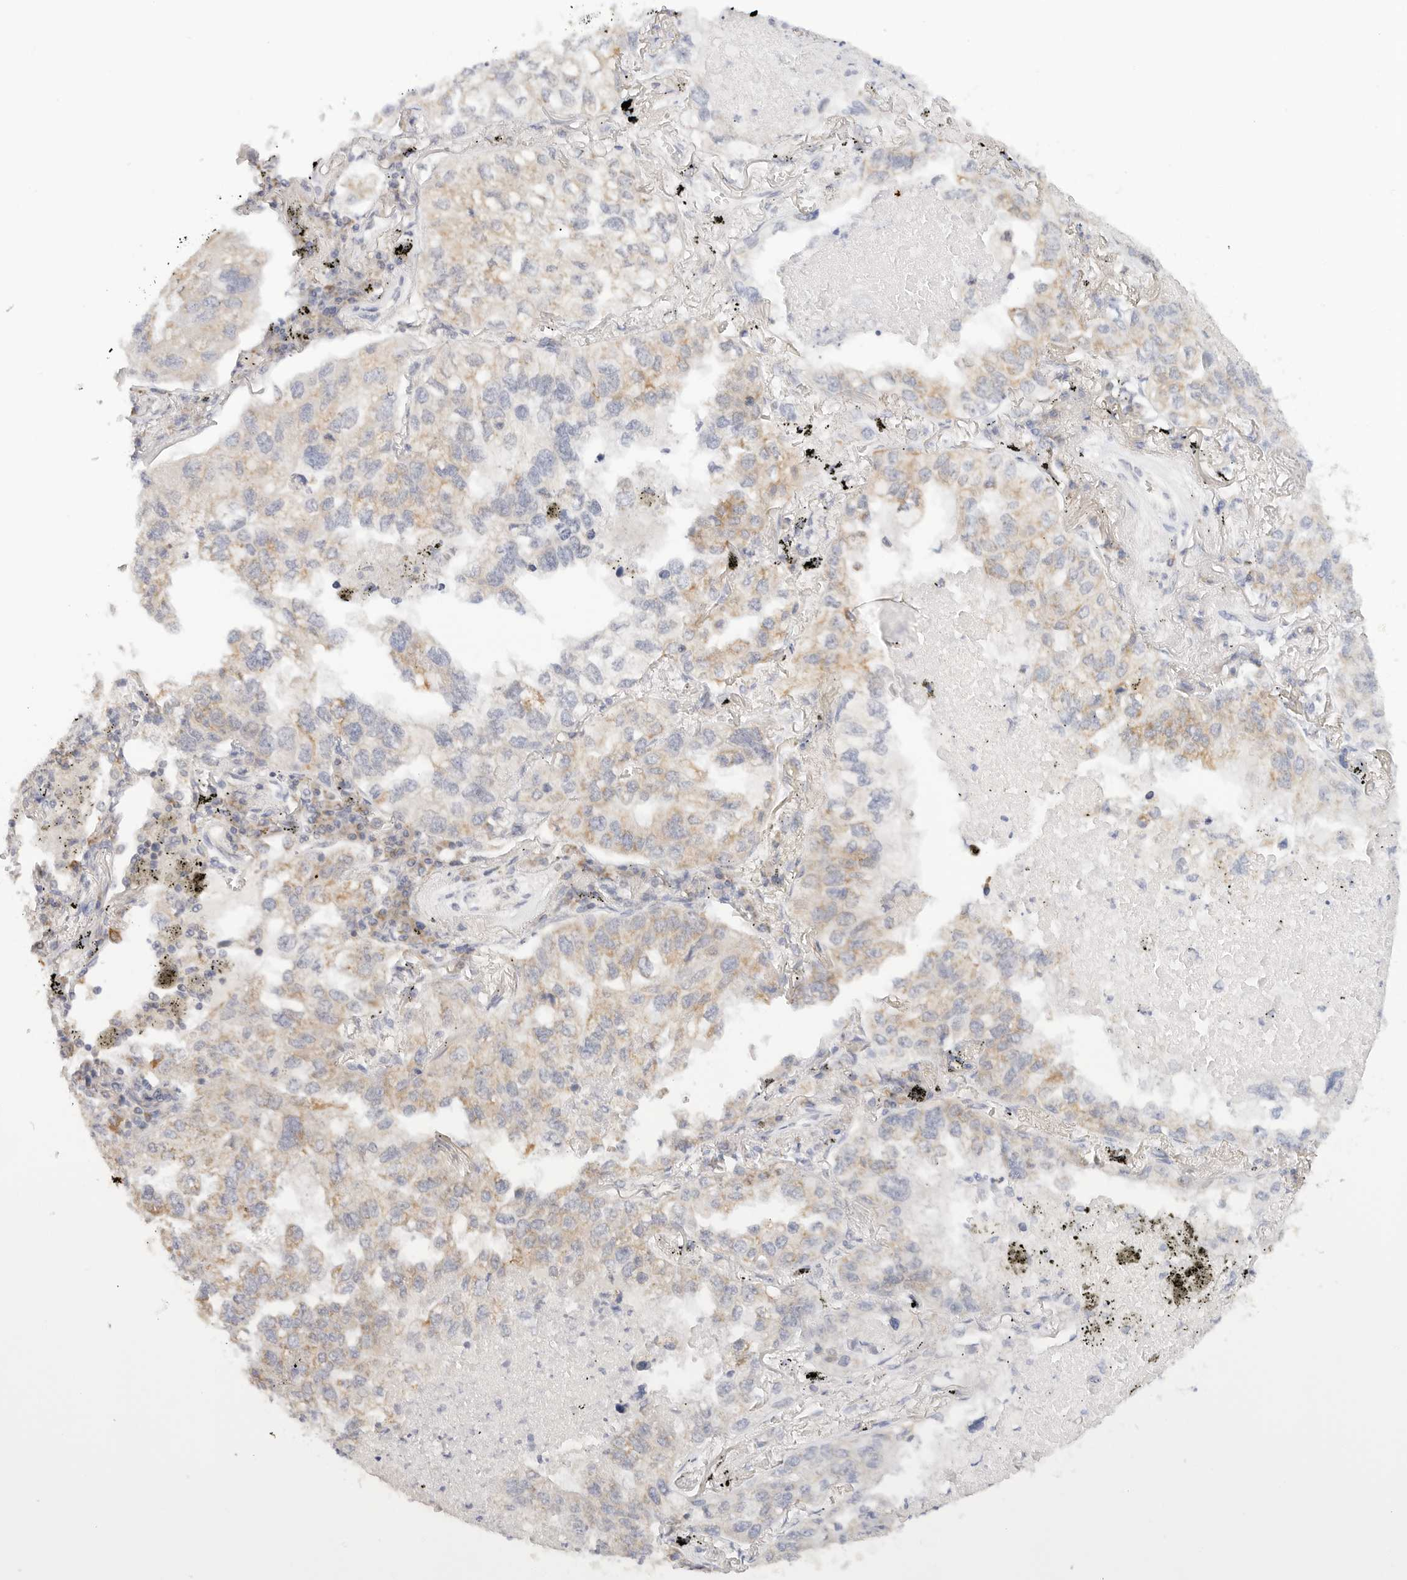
{"staining": {"intensity": "weak", "quantity": "25%-75%", "location": "cytoplasmic/membranous"}, "tissue": "lung cancer", "cell_type": "Tumor cells", "image_type": "cancer", "snomed": [{"axis": "morphology", "description": "Adenocarcinoma, NOS"}, {"axis": "topography", "description": "Lung"}], "caption": "Lung cancer stained for a protein (brown) reveals weak cytoplasmic/membranous positive staining in approximately 25%-75% of tumor cells.", "gene": "ATL1", "patient": {"sex": "male", "age": 65}}